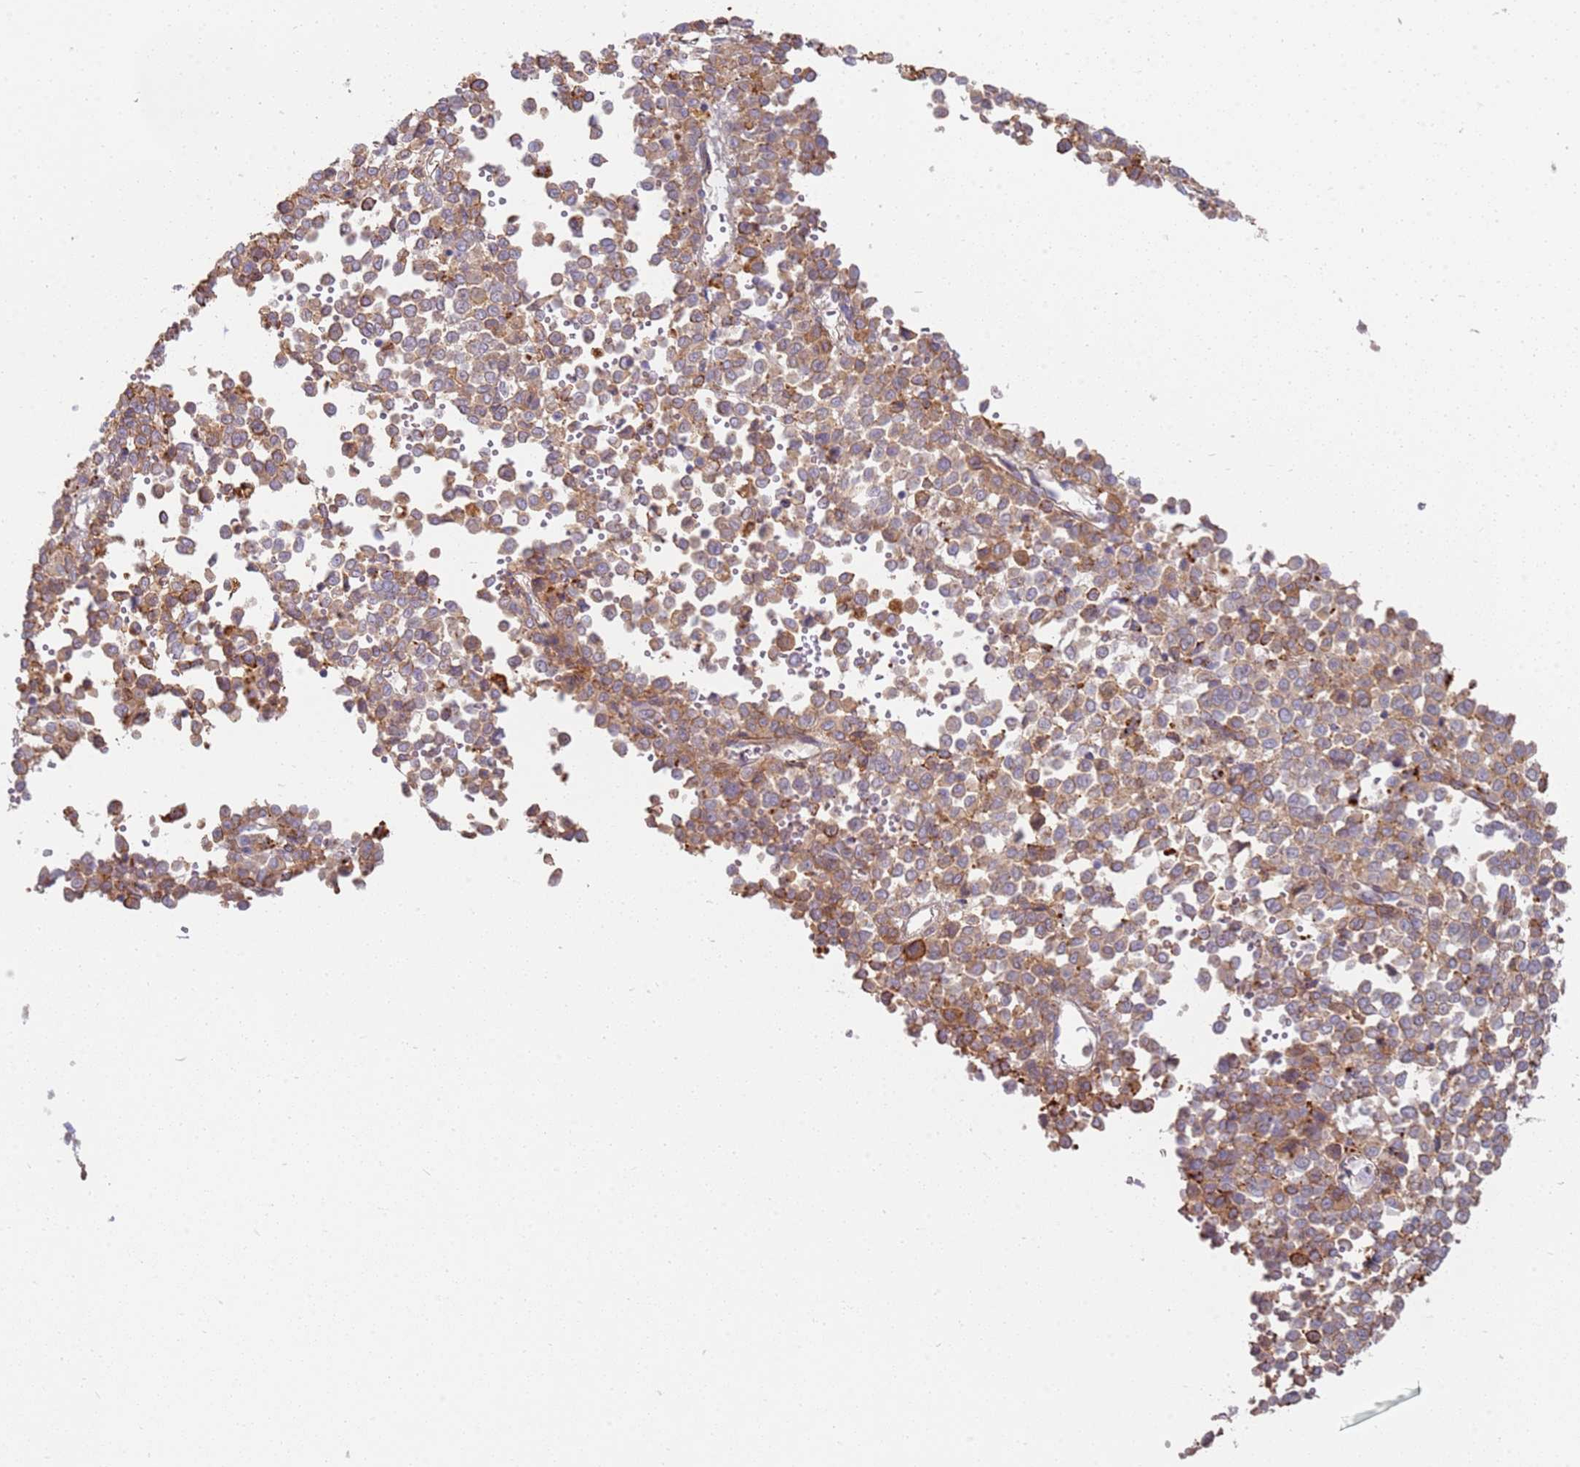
{"staining": {"intensity": "moderate", "quantity": ">75%", "location": "cytoplasmic/membranous"}, "tissue": "melanoma", "cell_type": "Tumor cells", "image_type": "cancer", "snomed": [{"axis": "morphology", "description": "Malignant melanoma, Metastatic site"}, {"axis": "topography", "description": "Pancreas"}], "caption": "Protein staining of malignant melanoma (metastatic site) tissue demonstrates moderate cytoplasmic/membranous staining in about >75% of tumor cells. The staining is performed using DAB (3,3'-diaminobenzidine) brown chromogen to label protein expression. The nuclei are counter-stained blue using hematoxylin.", "gene": "TMEM229B", "patient": {"sex": "female", "age": 30}}